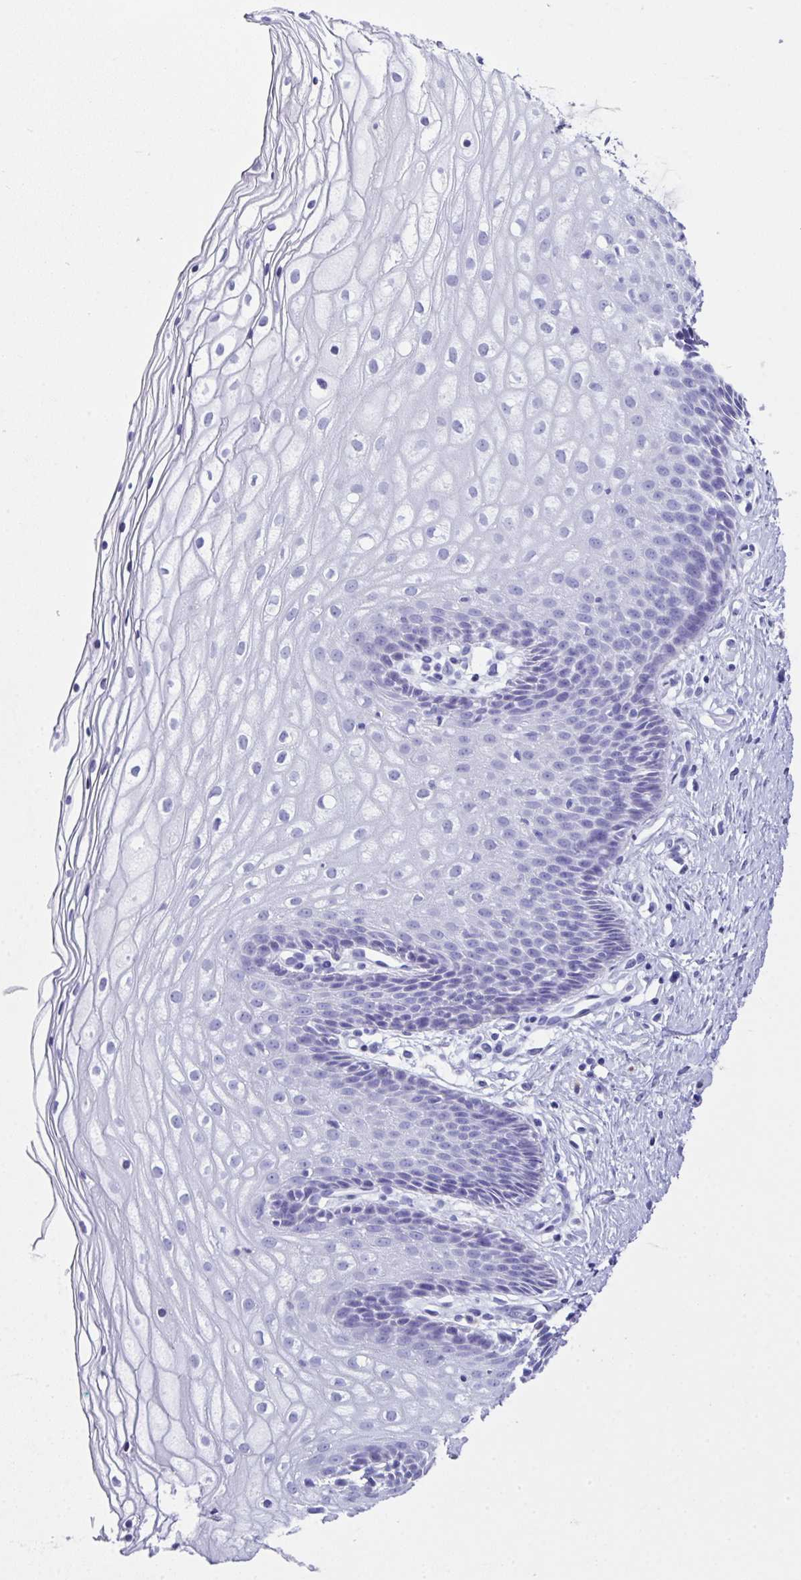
{"staining": {"intensity": "negative", "quantity": "none", "location": "none"}, "tissue": "cervix", "cell_type": "Glandular cells", "image_type": "normal", "snomed": [{"axis": "morphology", "description": "Normal tissue, NOS"}, {"axis": "topography", "description": "Cervix"}], "caption": "Glandular cells are negative for protein expression in benign human cervix. (Brightfield microscopy of DAB IHC at high magnification).", "gene": "LGALS4", "patient": {"sex": "female", "age": 36}}